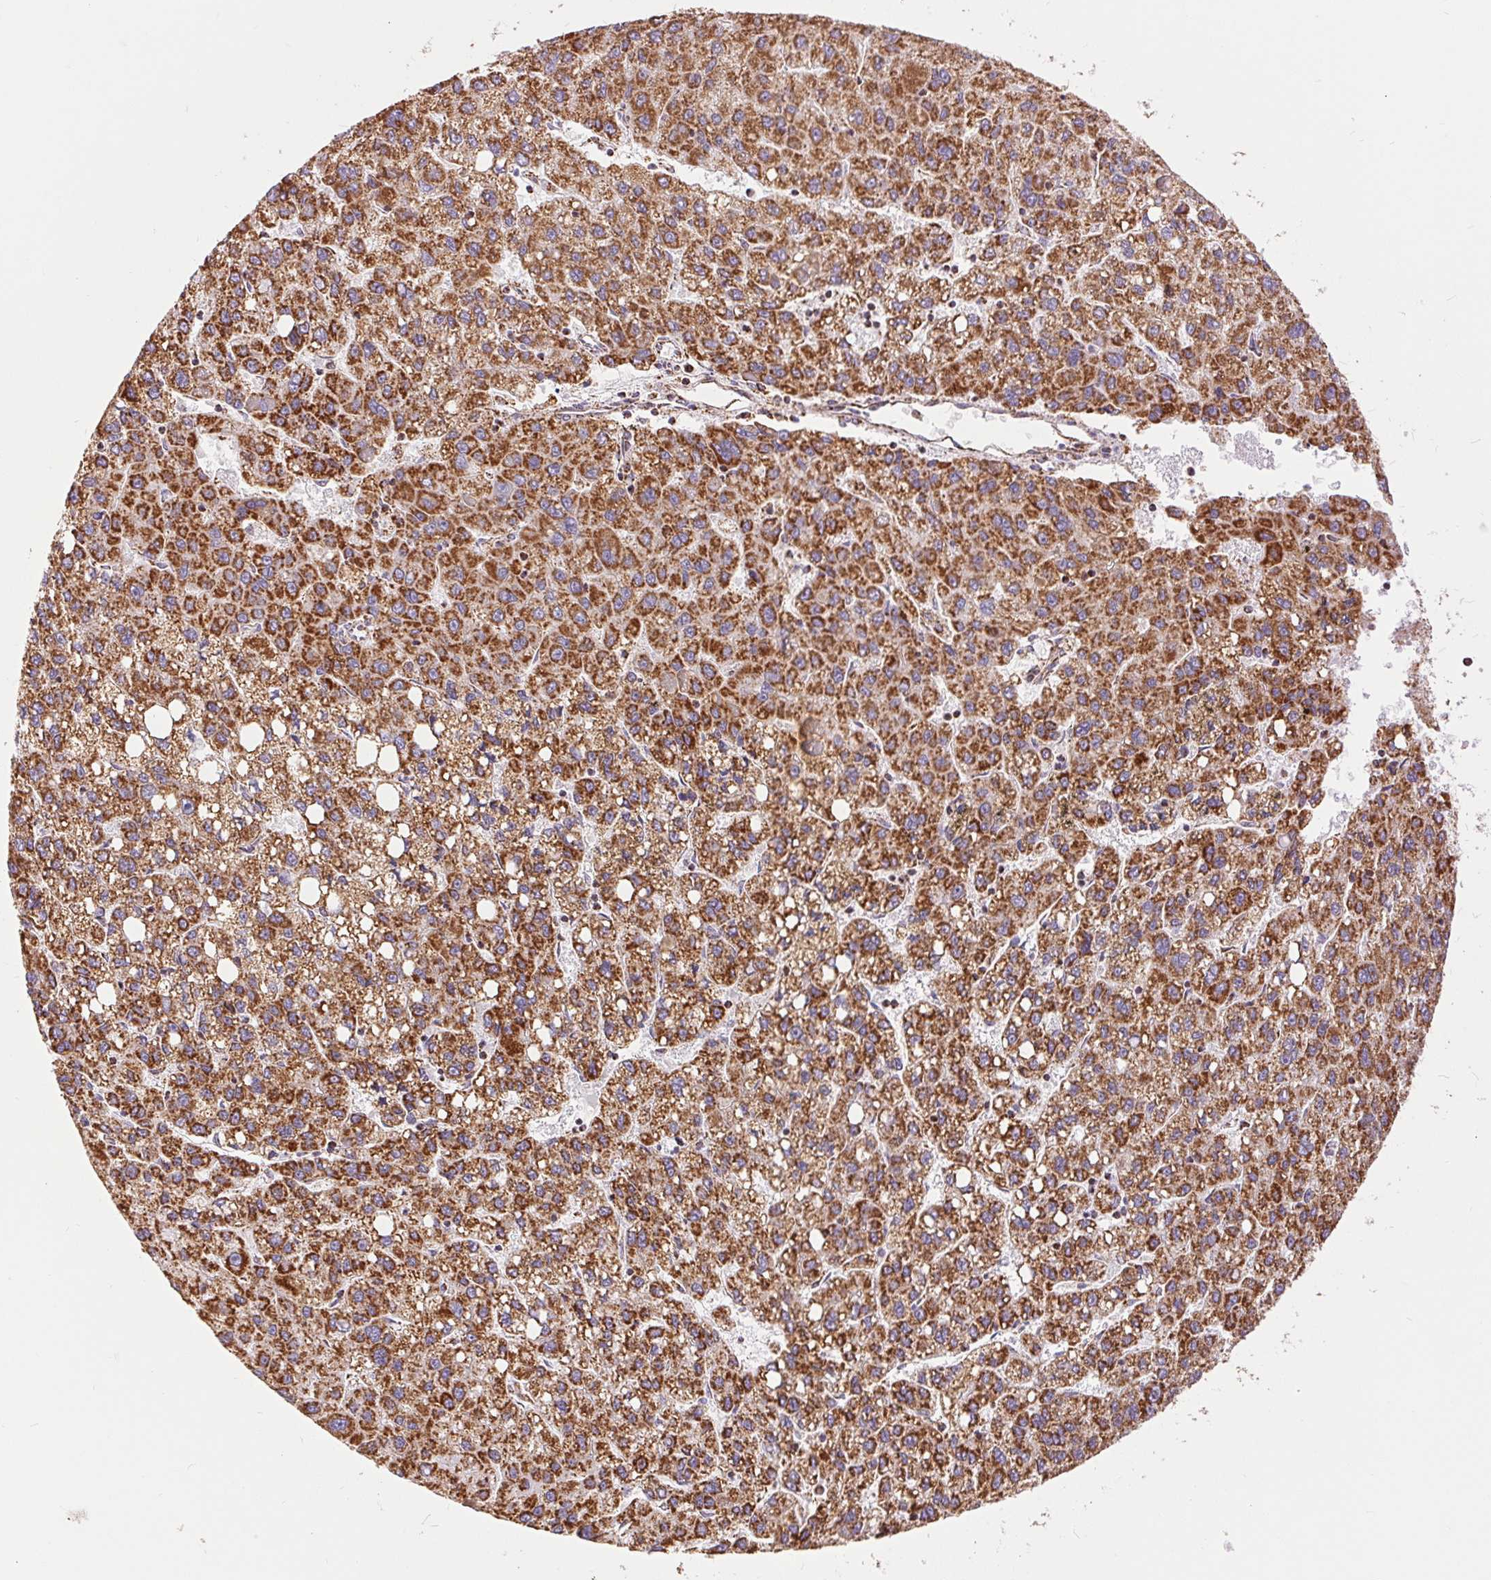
{"staining": {"intensity": "strong", "quantity": ">75%", "location": "cytoplasmic/membranous"}, "tissue": "liver cancer", "cell_type": "Tumor cells", "image_type": "cancer", "snomed": [{"axis": "morphology", "description": "Carcinoma, Hepatocellular, NOS"}, {"axis": "topography", "description": "Liver"}], "caption": "Hepatocellular carcinoma (liver) was stained to show a protein in brown. There is high levels of strong cytoplasmic/membranous staining in approximately >75% of tumor cells. (DAB (3,3'-diaminobenzidine) IHC with brightfield microscopy, high magnification).", "gene": "ATP5PB", "patient": {"sex": "female", "age": 82}}